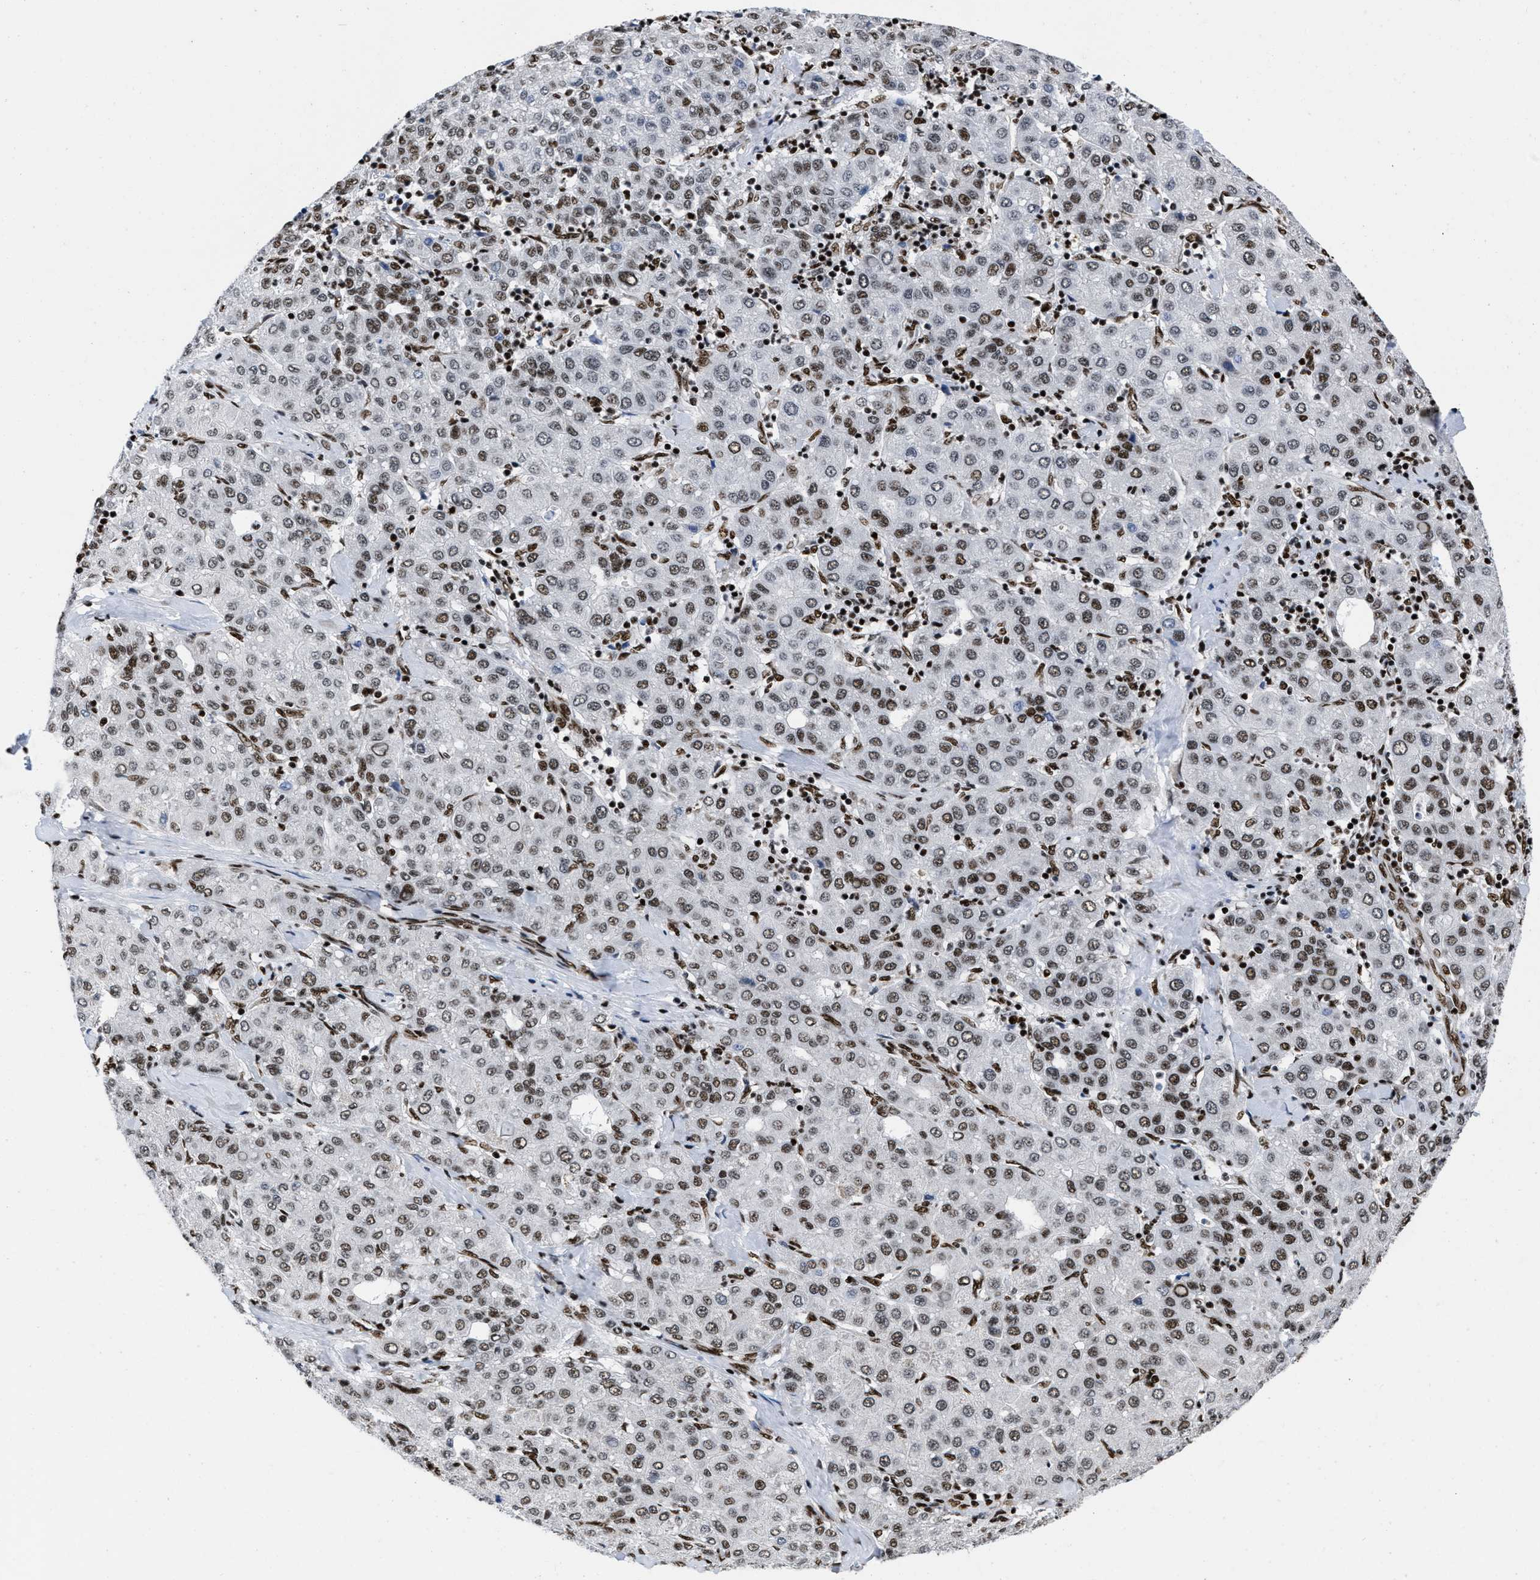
{"staining": {"intensity": "moderate", "quantity": "25%-75%", "location": "nuclear"}, "tissue": "liver cancer", "cell_type": "Tumor cells", "image_type": "cancer", "snomed": [{"axis": "morphology", "description": "Carcinoma, Hepatocellular, NOS"}, {"axis": "topography", "description": "Liver"}], "caption": "Liver cancer (hepatocellular carcinoma) was stained to show a protein in brown. There is medium levels of moderate nuclear expression in about 25%-75% of tumor cells.", "gene": "CREB1", "patient": {"sex": "male", "age": 65}}